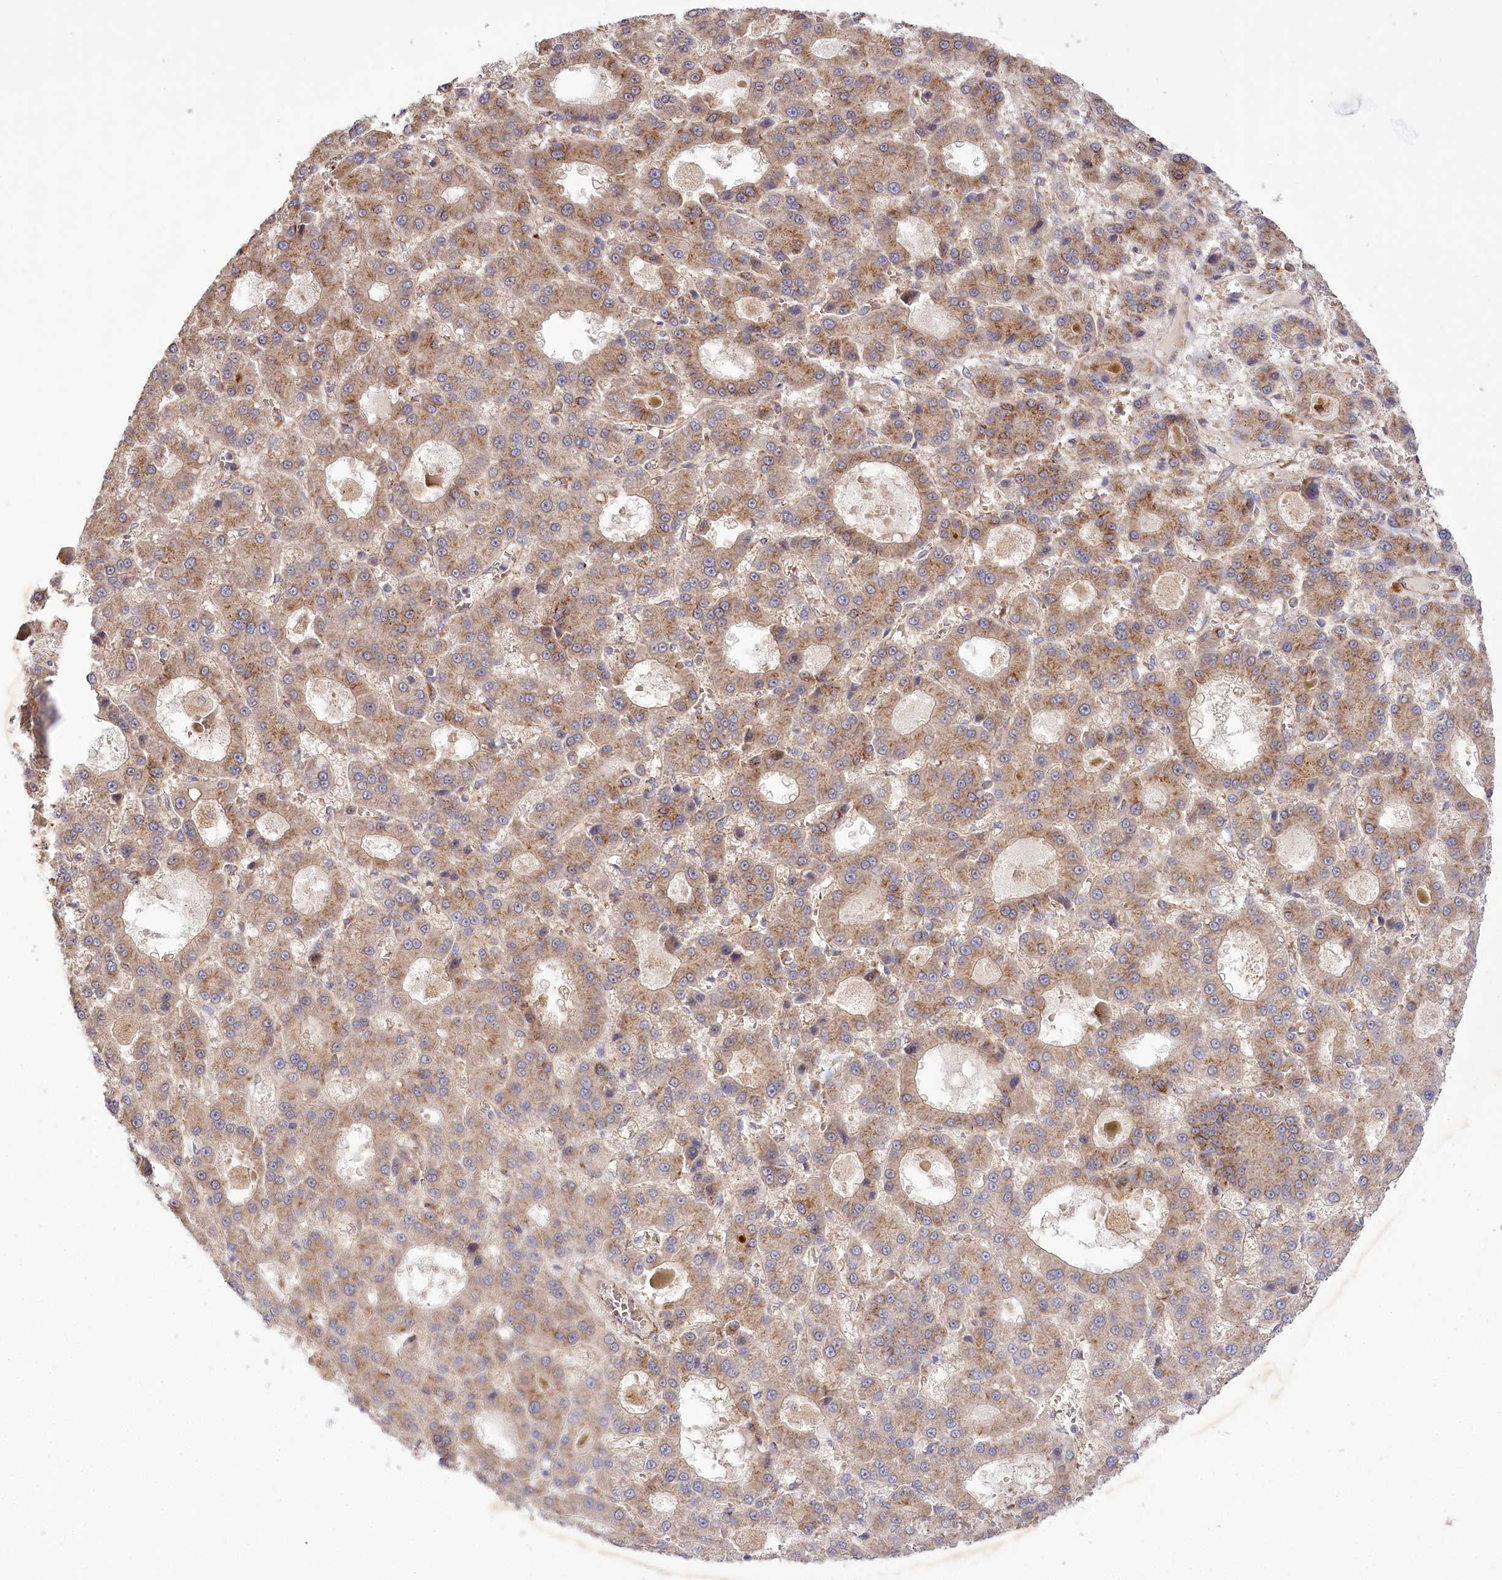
{"staining": {"intensity": "moderate", "quantity": ">75%", "location": "cytoplasmic/membranous"}, "tissue": "liver cancer", "cell_type": "Tumor cells", "image_type": "cancer", "snomed": [{"axis": "morphology", "description": "Carcinoma, Hepatocellular, NOS"}, {"axis": "topography", "description": "Liver"}], "caption": "A brown stain highlights moderate cytoplasmic/membranous expression of a protein in liver hepatocellular carcinoma tumor cells.", "gene": "TRUB1", "patient": {"sex": "male", "age": 70}}